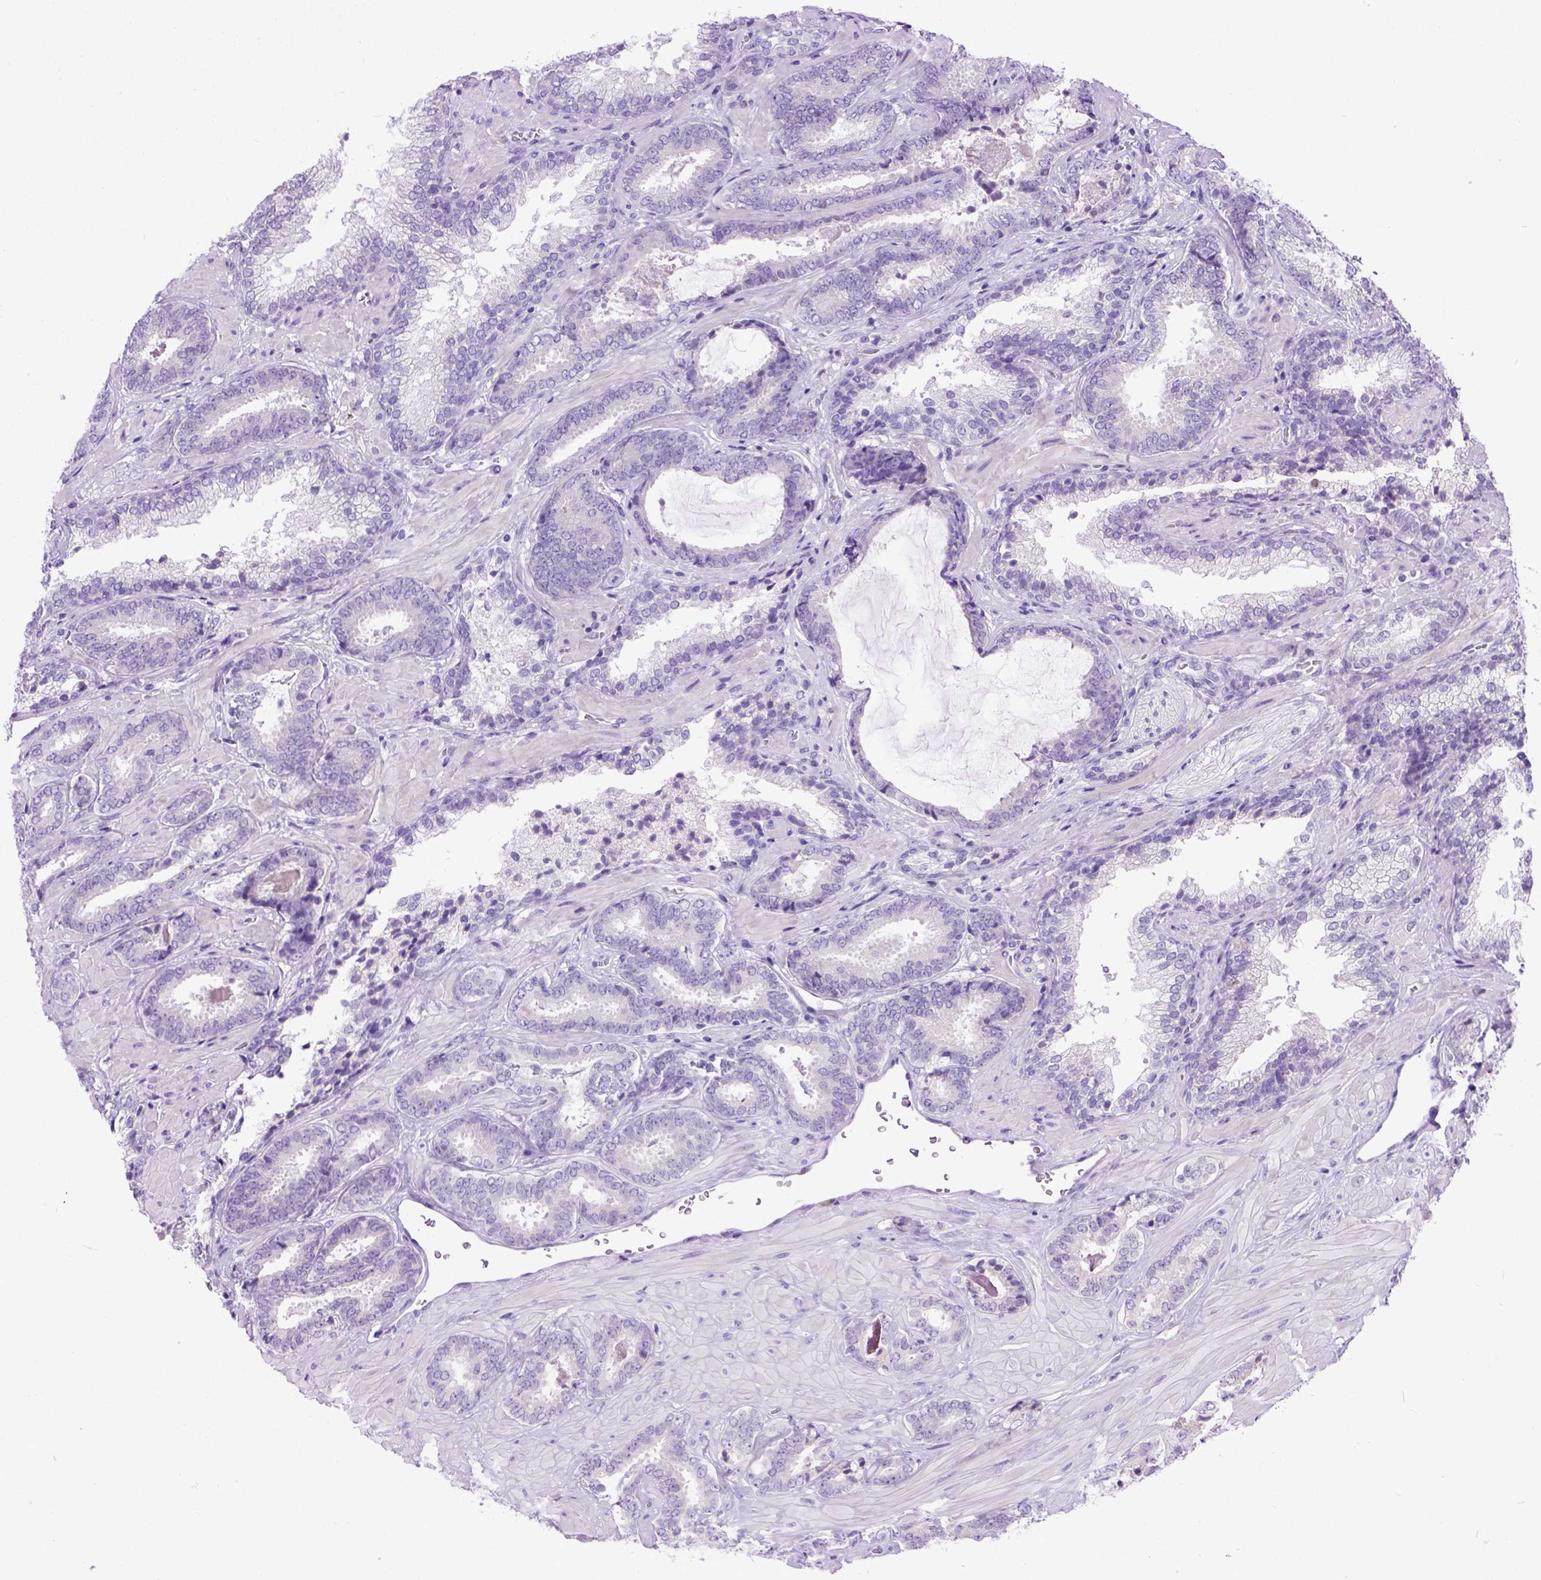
{"staining": {"intensity": "negative", "quantity": "none", "location": "none"}, "tissue": "prostate cancer", "cell_type": "Tumor cells", "image_type": "cancer", "snomed": [{"axis": "morphology", "description": "Adenocarcinoma, Low grade"}, {"axis": "topography", "description": "Prostate"}], "caption": "IHC micrograph of neoplastic tissue: human low-grade adenocarcinoma (prostate) stained with DAB (3,3'-diaminobenzidine) shows no significant protein staining in tumor cells.", "gene": "ODAD3", "patient": {"sex": "male", "age": 61}}